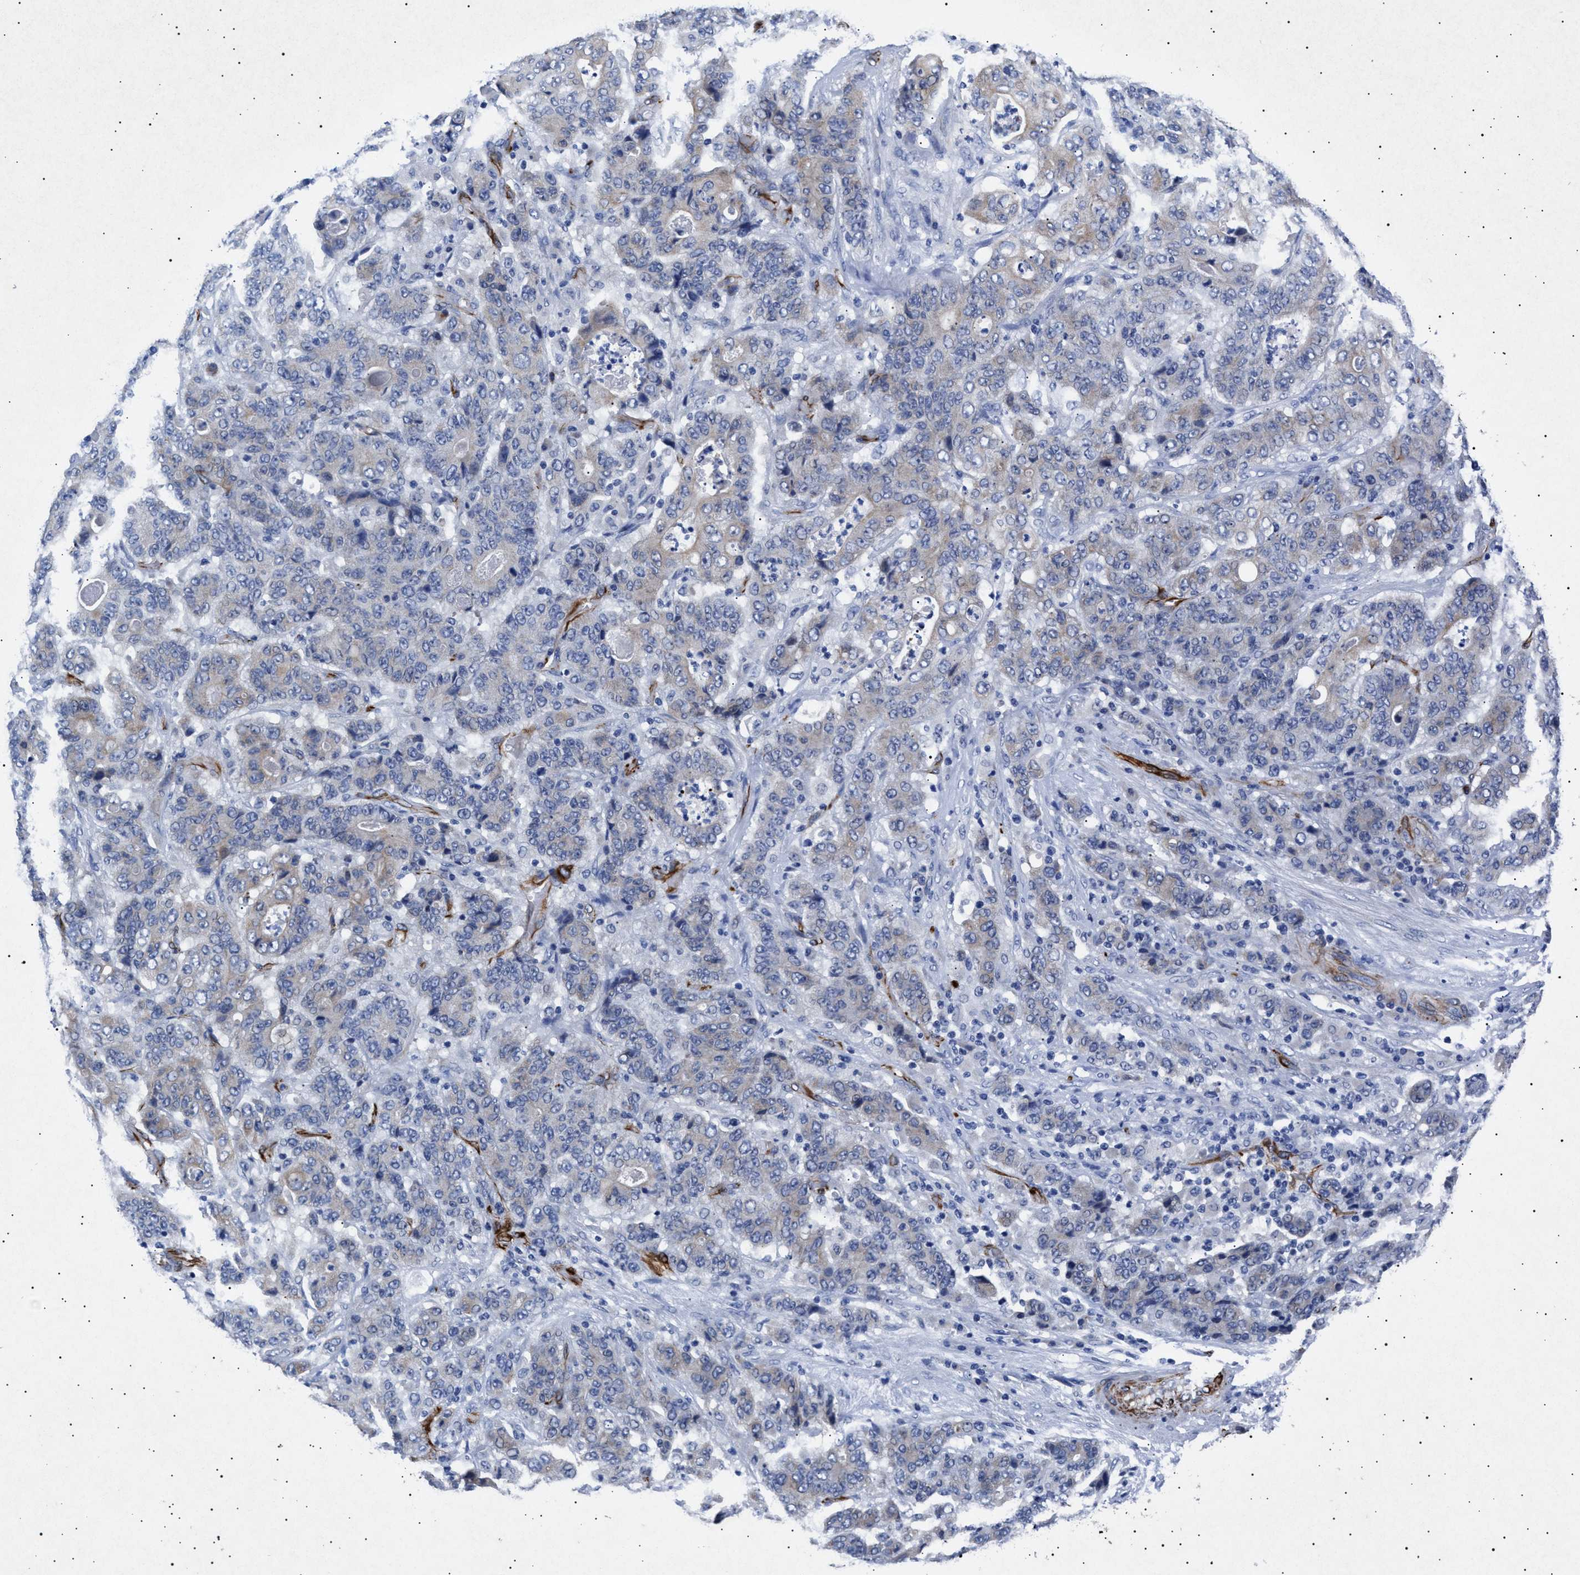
{"staining": {"intensity": "weak", "quantity": "<25%", "location": "cytoplasmic/membranous"}, "tissue": "stomach cancer", "cell_type": "Tumor cells", "image_type": "cancer", "snomed": [{"axis": "morphology", "description": "Adenocarcinoma, NOS"}, {"axis": "topography", "description": "Stomach"}], "caption": "Photomicrograph shows no significant protein staining in tumor cells of stomach cancer (adenocarcinoma).", "gene": "OLFML2A", "patient": {"sex": "female", "age": 73}}